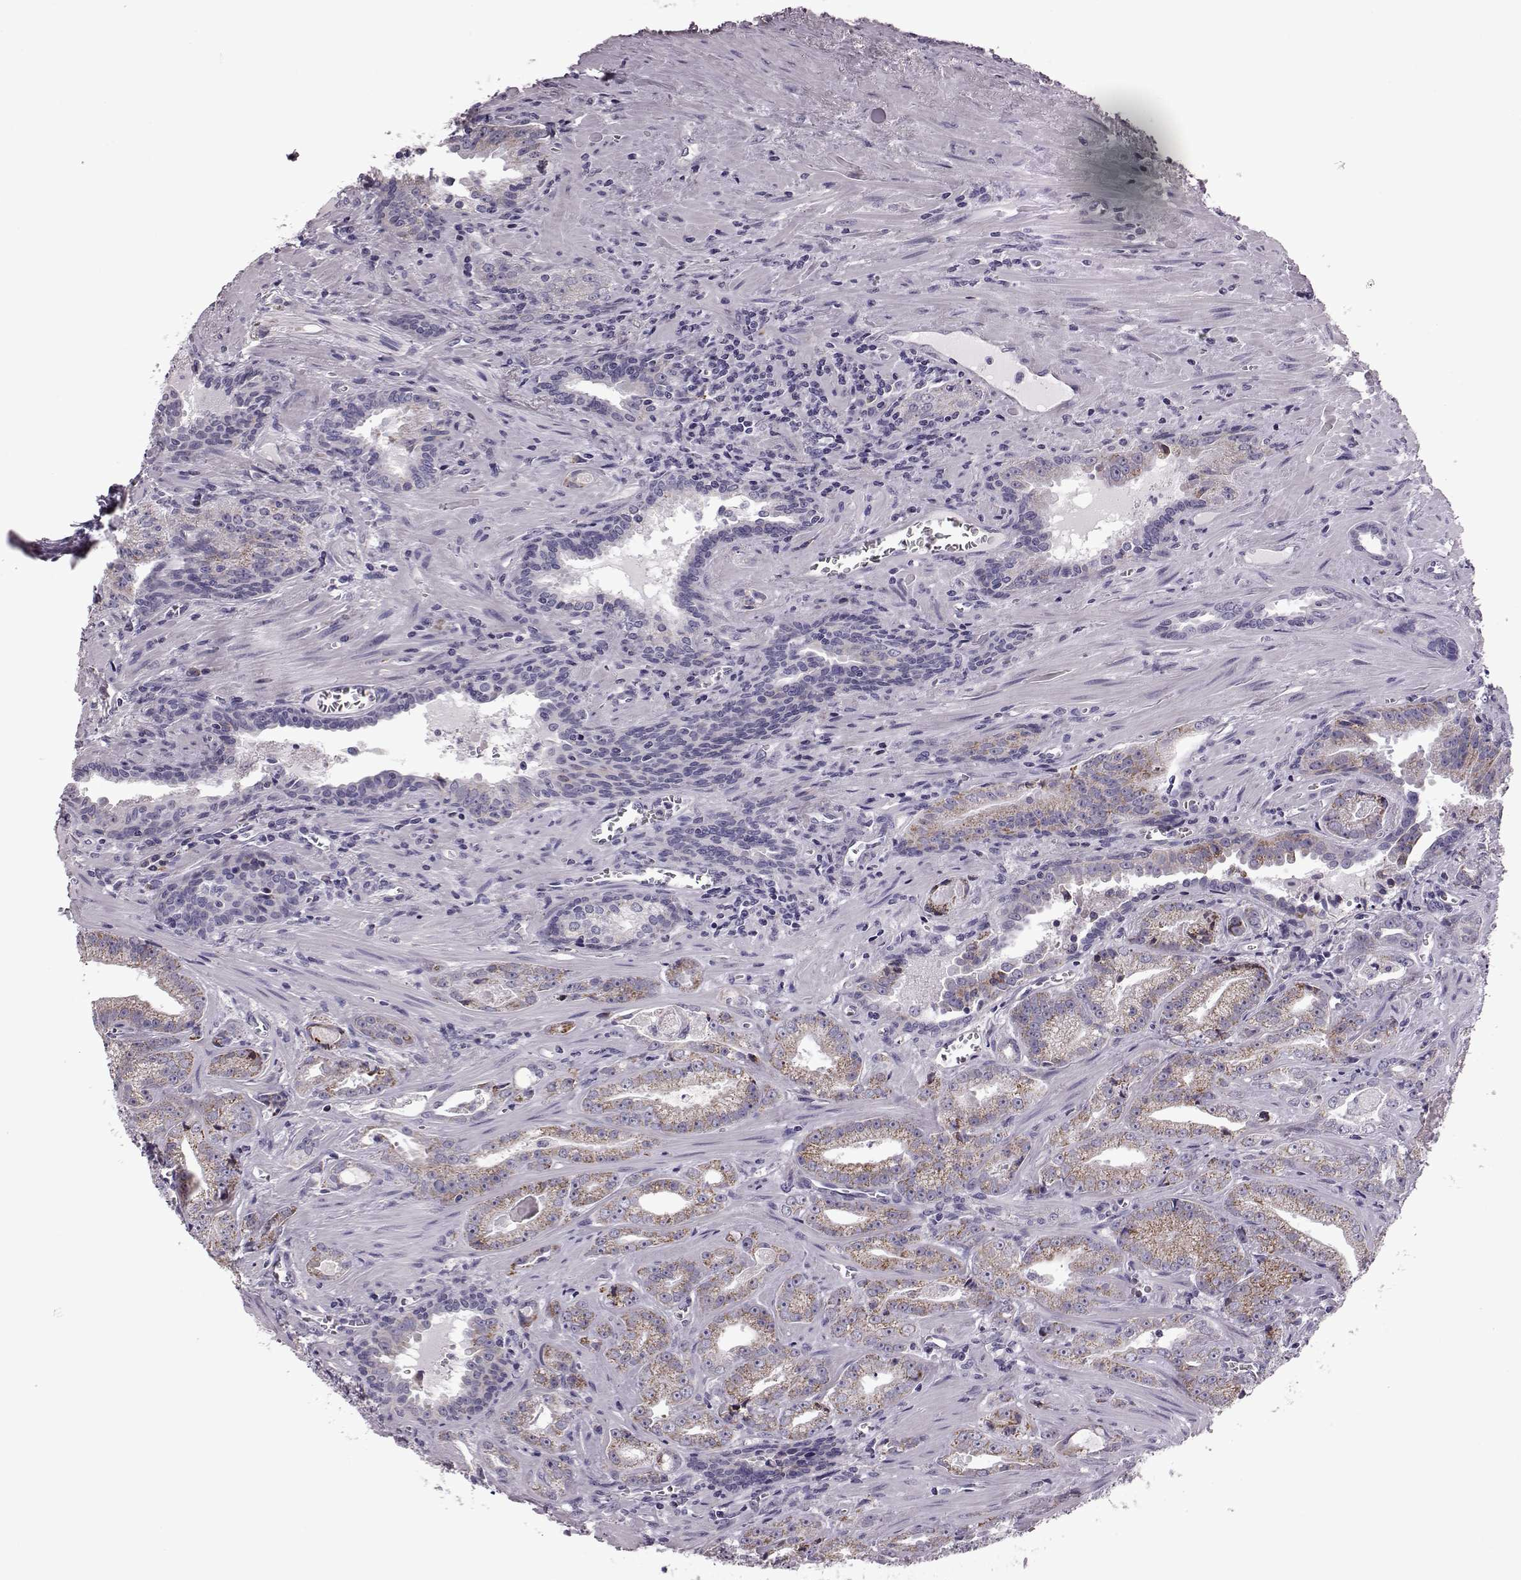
{"staining": {"intensity": "moderate", "quantity": "25%-75%", "location": "cytoplasmic/membranous"}, "tissue": "prostate cancer", "cell_type": "Tumor cells", "image_type": "cancer", "snomed": [{"axis": "morphology", "description": "Adenocarcinoma, High grade"}, {"axis": "topography", "description": "Prostate"}], "caption": "Moderate cytoplasmic/membranous protein positivity is identified in approximately 25%-75% of tumor cells in adenocarcinoma (high-grade) (prostate).", "gene": "RIMS2", "patient": {"sex": "male", "age": 68}}